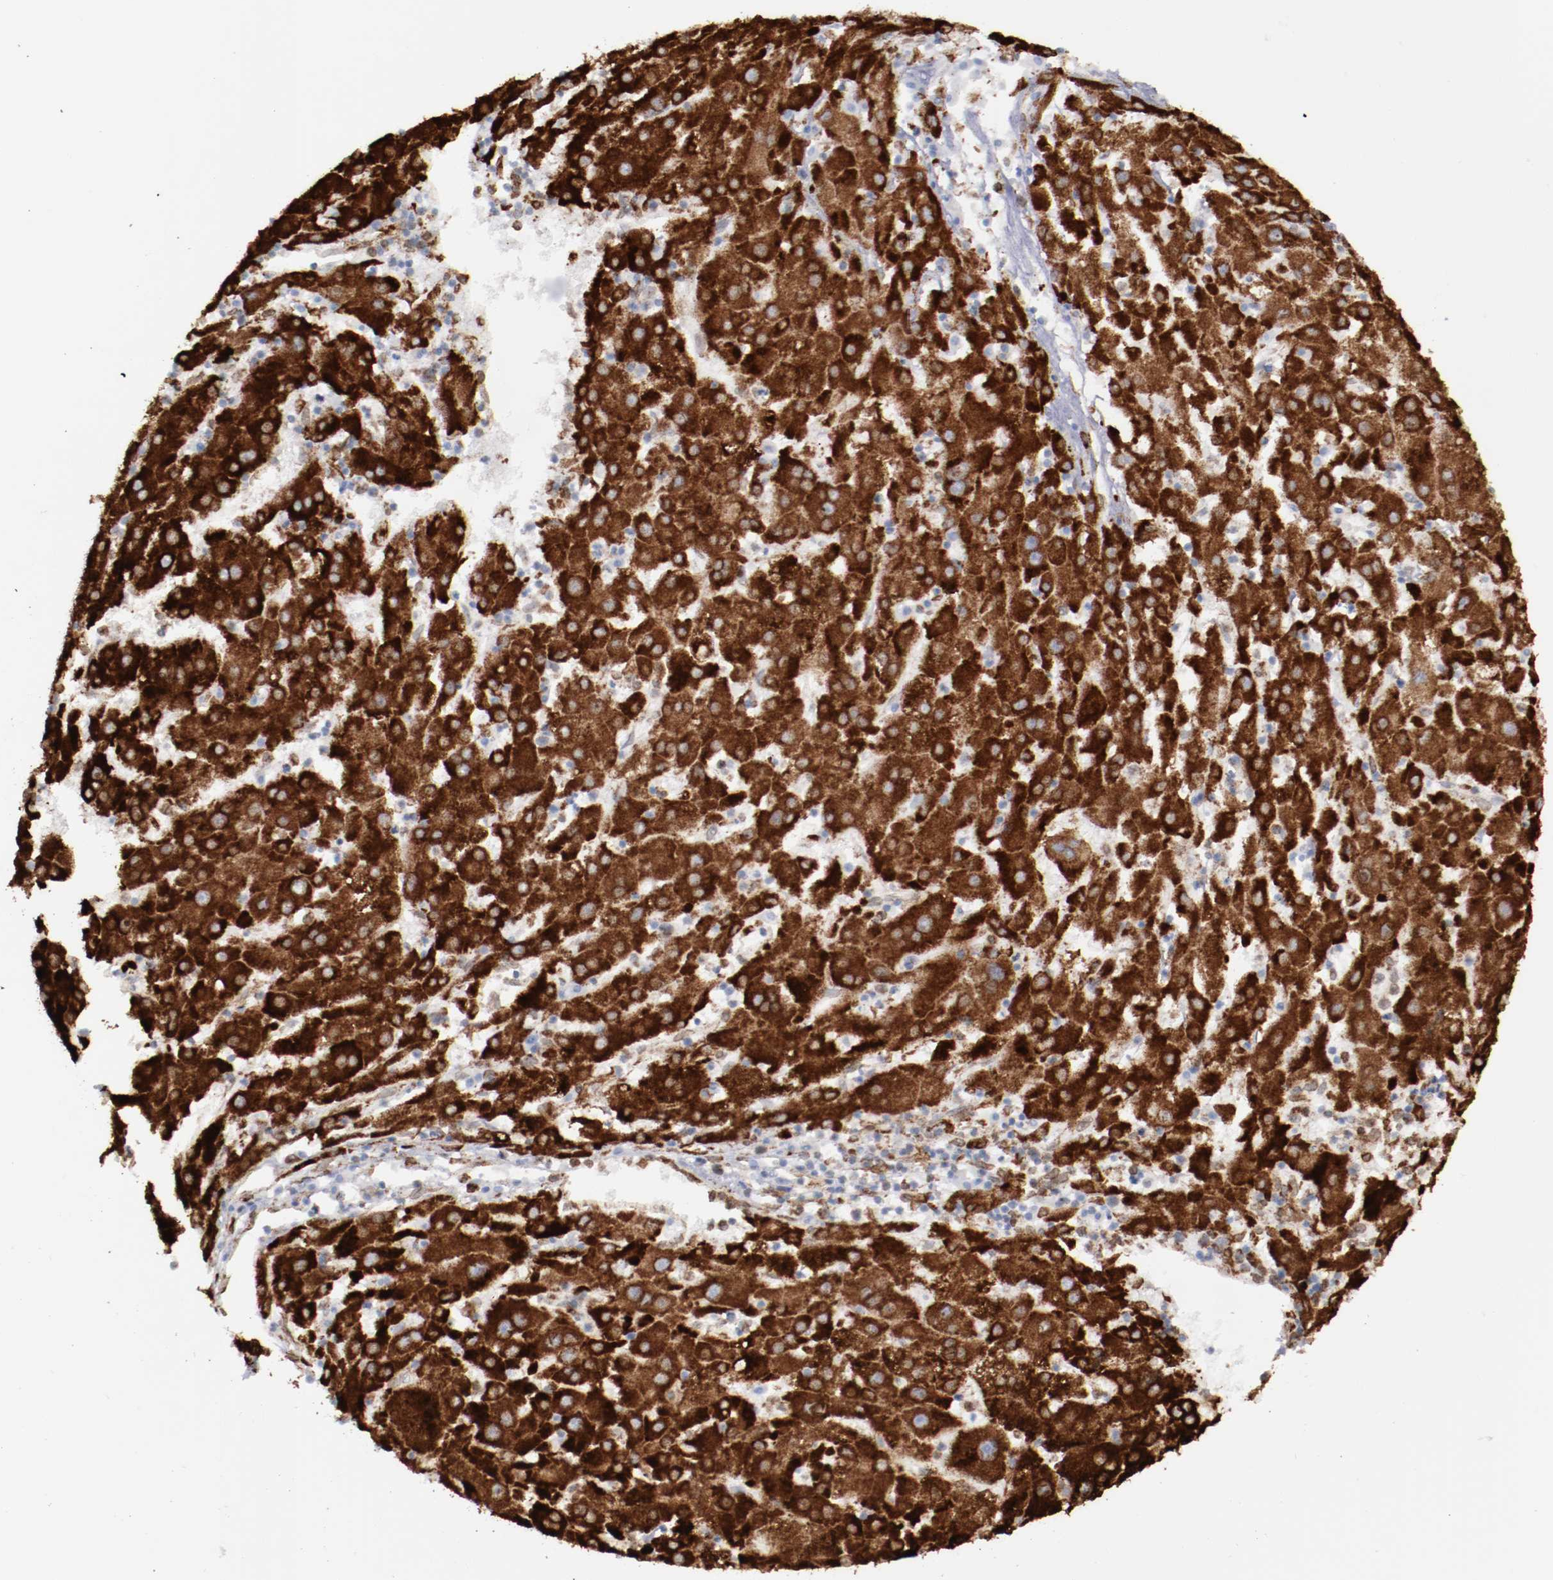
{"staining": {"intensity": "strong", "quantity": ">75%", "location": "cytoplasmic/membranous"}, "tissue": "liver cancer", "cell_type": "Tumor cells", "image_type": "cancer", "snomed": [{"axis": "morphology", "description": "Carcinoma, Hepatocellular, NOS"}, {"axis": "topography", "description": "Liver"}], "caption": "Hepatocellular carcinoma (liver) stained with immunohistochemistry (IHC) displays strong cytoplasmic/membranous positivity in approximately >75% of tumor cells. The staining was performed using DAB to visualize the protein expression in brown, while the nuclei were stained in blue with hematoxylin (Magnification: 20x).", "gene": "ERLIN2", "patient": {"sex": "male", "age": 72}}